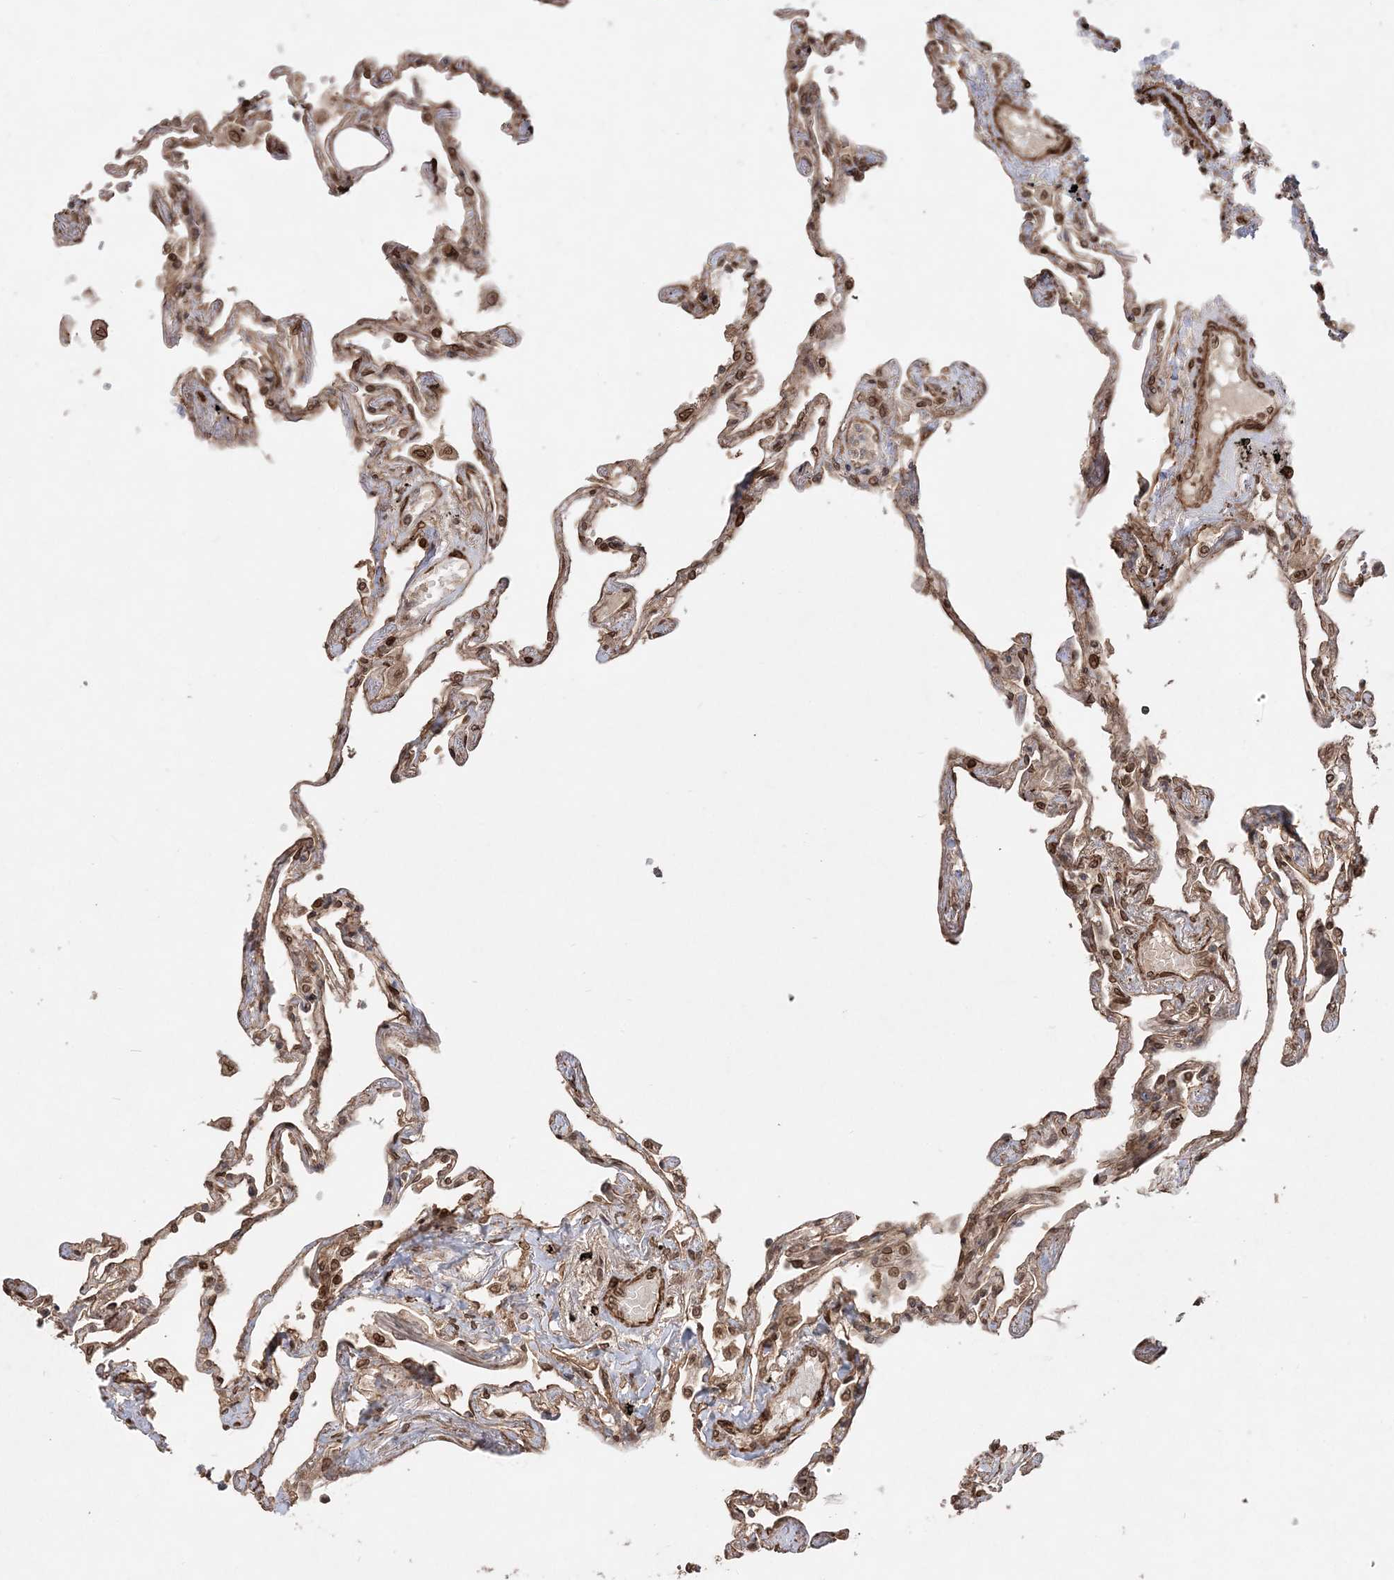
{"staining": {"intensity": "moderate", "quantity": ">75%", "location": "cytoplasmic/membranous,nuclear"}, "tissue": "lung", "cell_type": "Alveolar cells", "image_type": "normal", "snomed": [{"axis": "morphology", "description": "Normal tissue, NOS"}, {"axis": "topography", "description": "Lung"}], "caption": "An IHC micrograph of unremarkable tissue is shown. Protein staining in brown highlights moderate cytoplasmic/membranous,nuclear positivity in lung within alveolar cells. The protein is shown in brown color, while the nuclei are stained blue.", "gene": "ETAA1", "patient": {"sex": "female", "age": 67}}